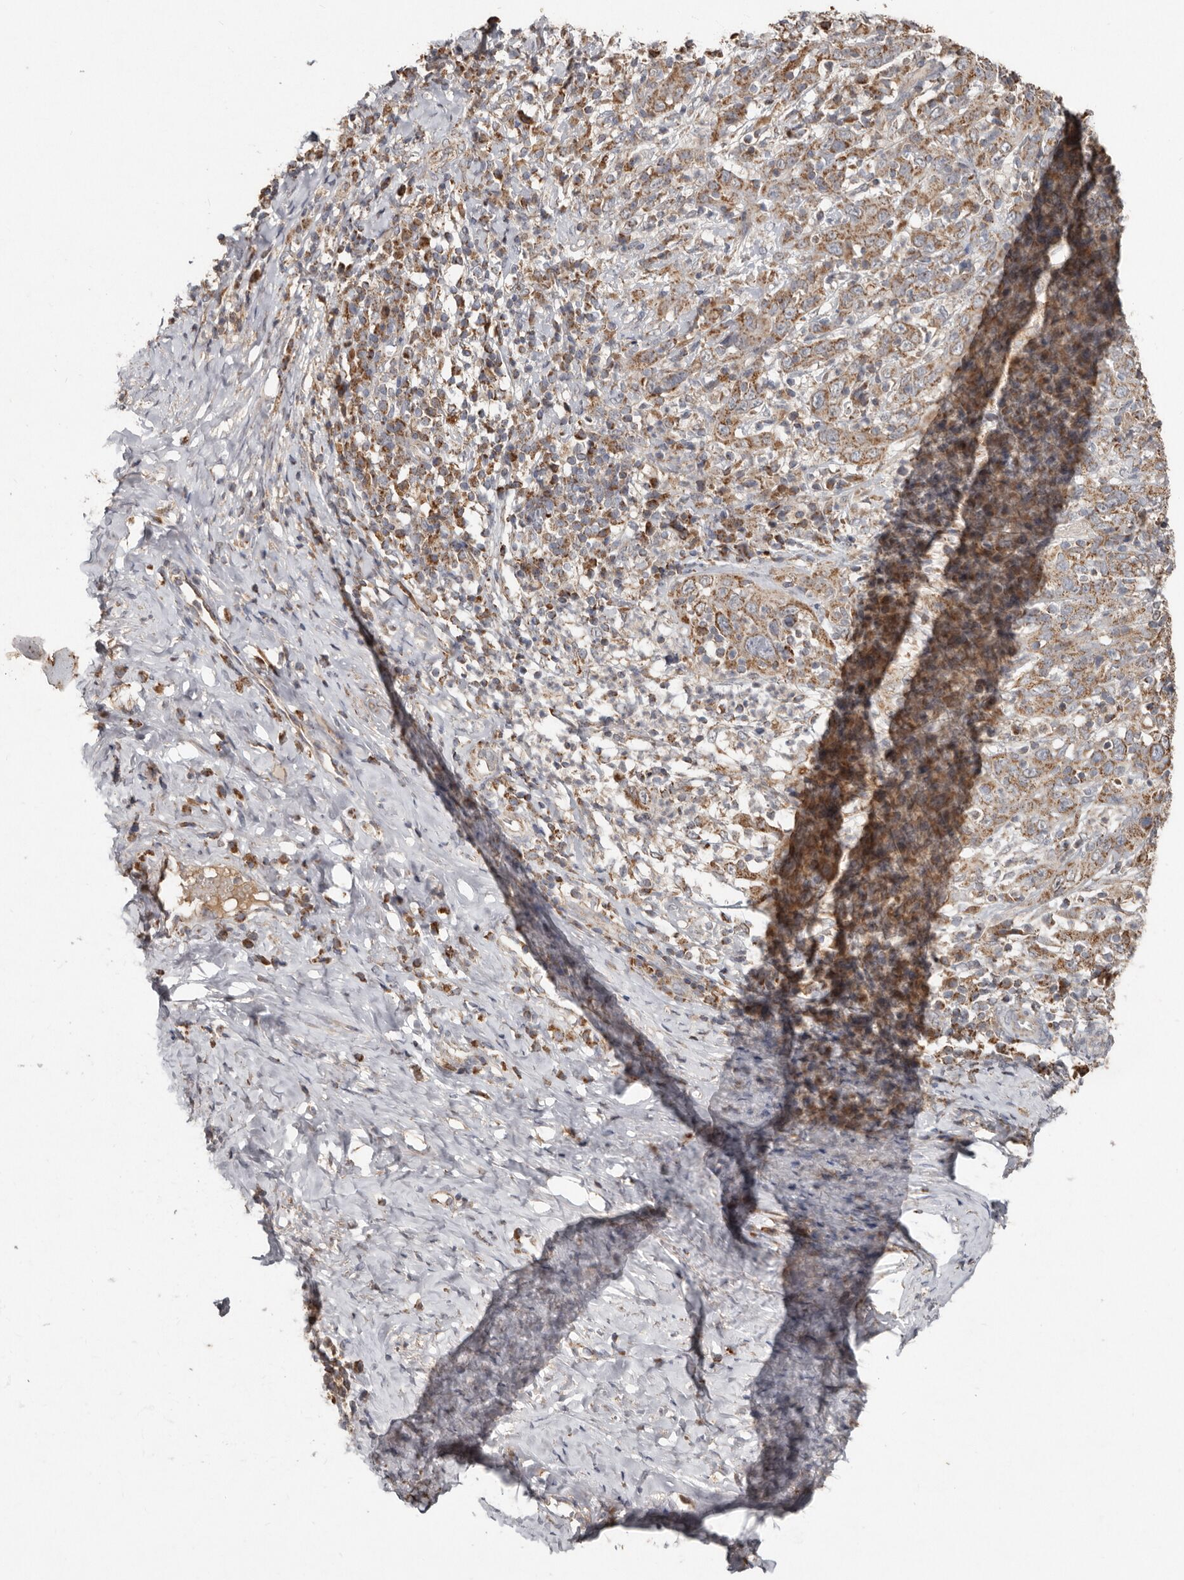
{"staining": {"intensity": "moderate", "quantity": ">75%", "location": "cytoplasmic/membranous"}, "tissue": "cervical cancer", "cell_type": "Tumor cells", "image_type": "cancer", "snomed": [{"axis": "morphology", "description": "Squamous cell carcinoma, NOS"}, {"axis": "topography", "description": "Cervix"}], "caption": "Cervical cancer (squamous cell carcinoma) was stained to show a protein in brown. There is medium levels of moderate cytoplasmic/membranous staining in about >75% of tumor cells.", "gene": "KIF26B", "patient": {"sex": "female", "age": 46}}